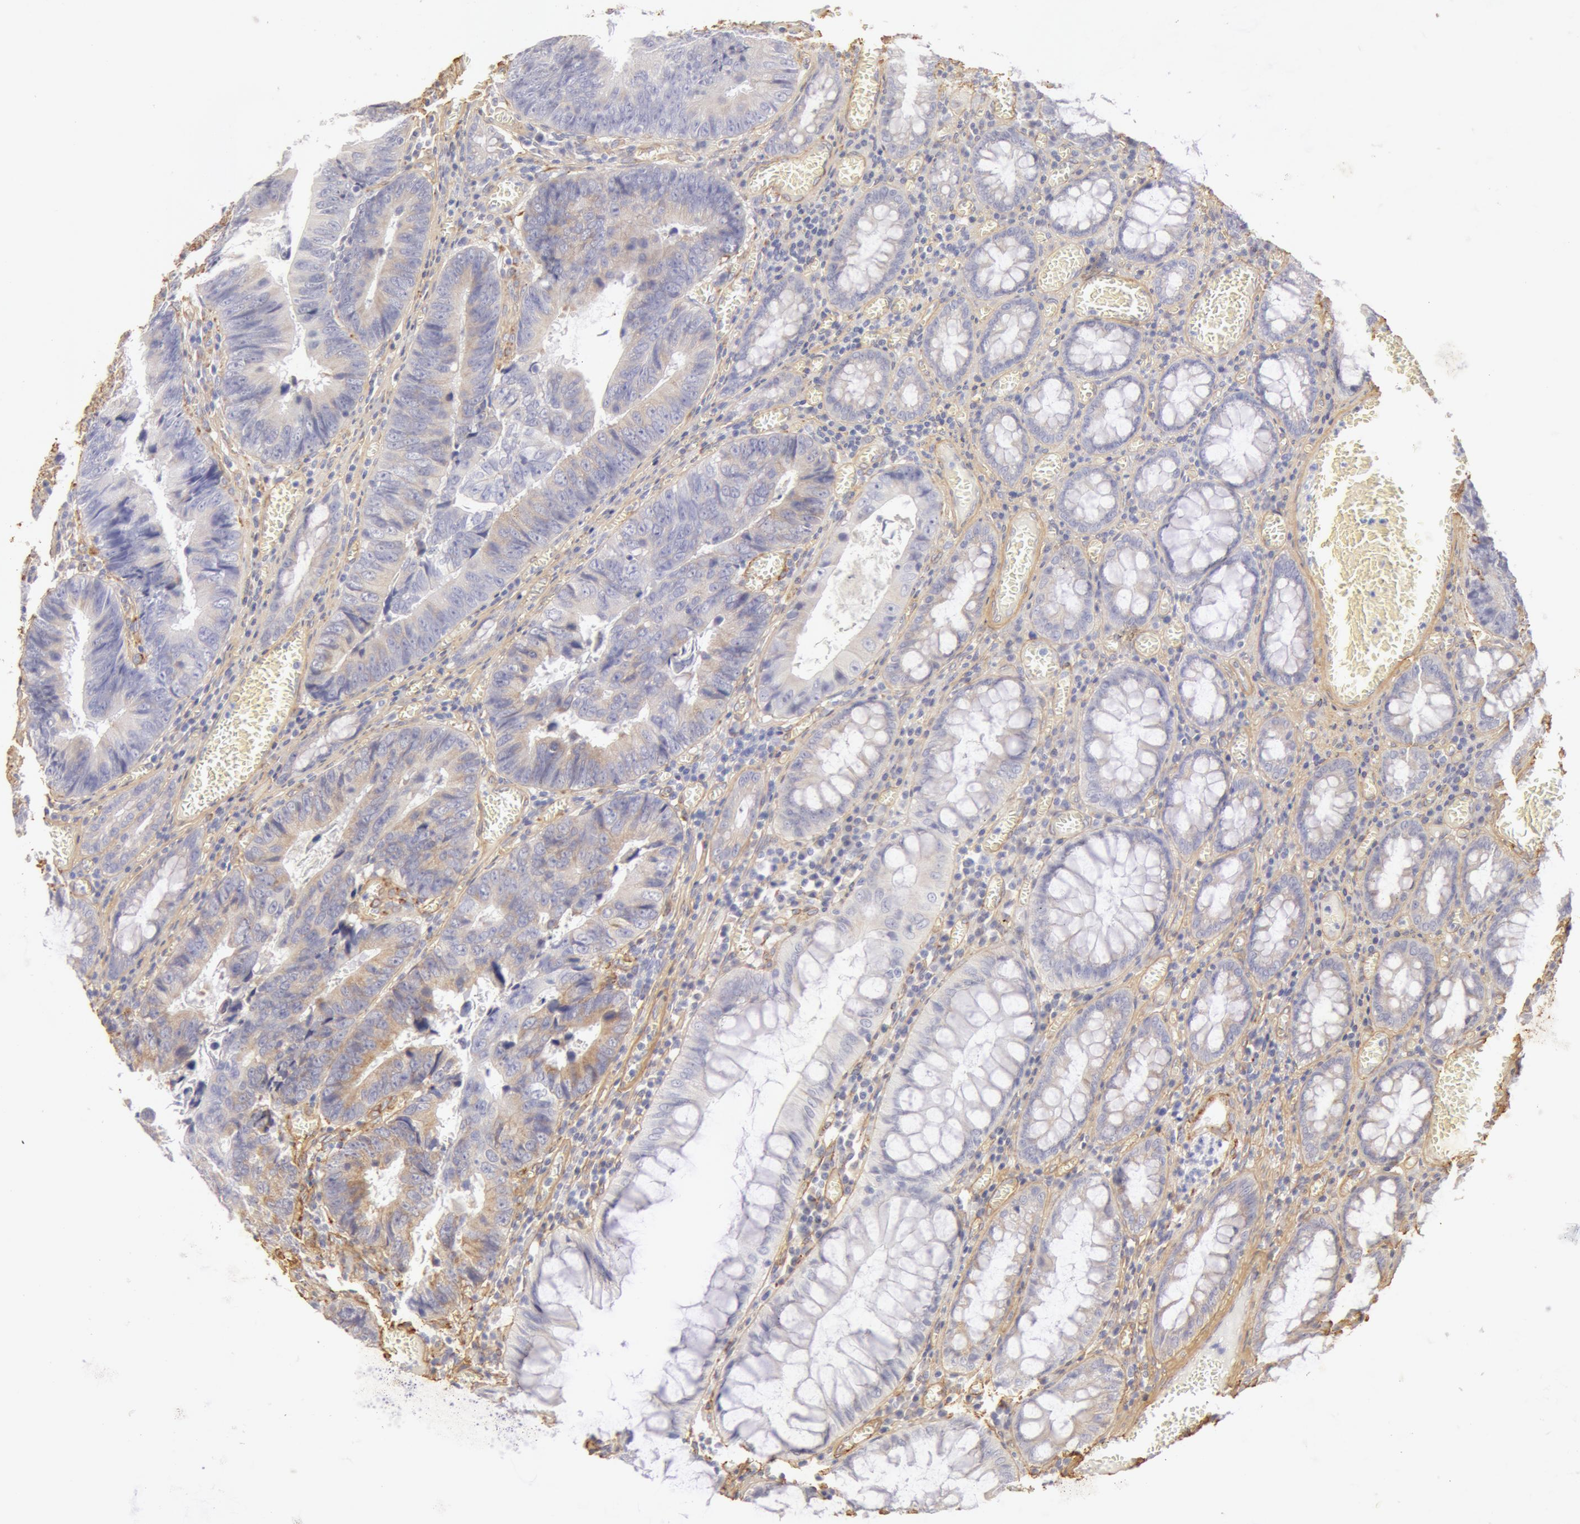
{"staining": {"intensity": "negative", "quantity": "none", "location": "none"}, "tissue": "colorectal cancer", "cell_type": "Tumor cells", "image_type": "cancer", "snomed": [{"axis": "morphology", "description": "Adenocarcinoma, NOS"}, {"axis": "topography", "description": "Rectum"}], "caption": "An immunohistochemistry photomicrograph of colorectal cancer is shown. There is no staining in tumor cells of colorectal cancer.", "gene": "COL4A1", "patient": {"sex": "female", "age": 98}}